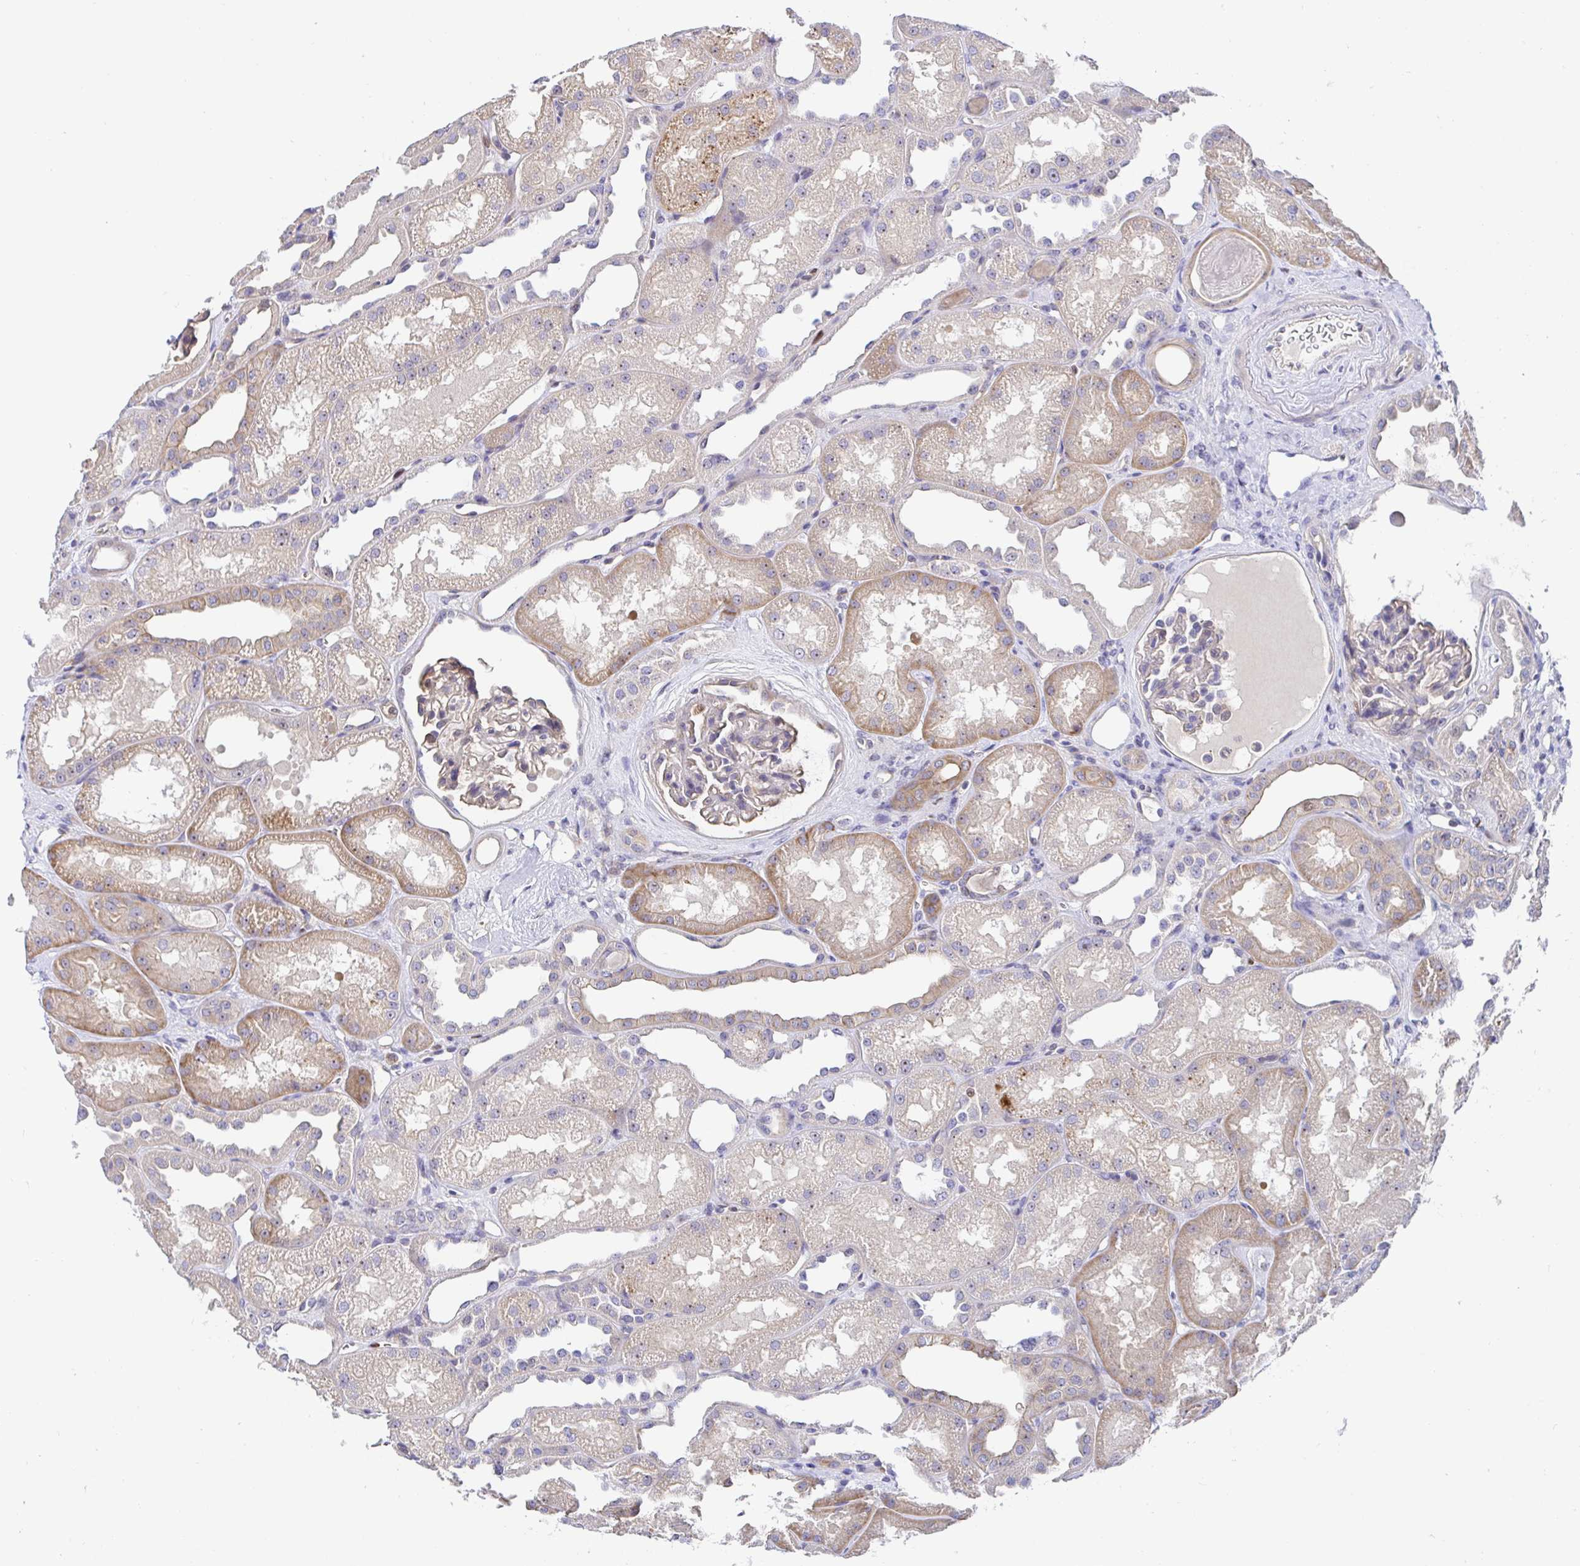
{"staining": {"intensity": "weak", "quantity": "25%-75%", "location": "cytoplasmic/membranous"}, "tissue": "kidney", "cell_type": "Cells in glomeruli", "image_type": "normal", "snomed": [{"axis": "morphology", "description": "Normal tissue, NOS"}, {"axis": "topography", "description": "Kidney"}], "caption": "Immunohistochemical staining of normal kidney demonstrates 25%-75% levels of weak cytoplasmic/membranous protein positivity in approximately 25%-75% of cells in glomeruli.", "gene": "TIMELESS", "patient": {"sex": "male", "age": 61}}